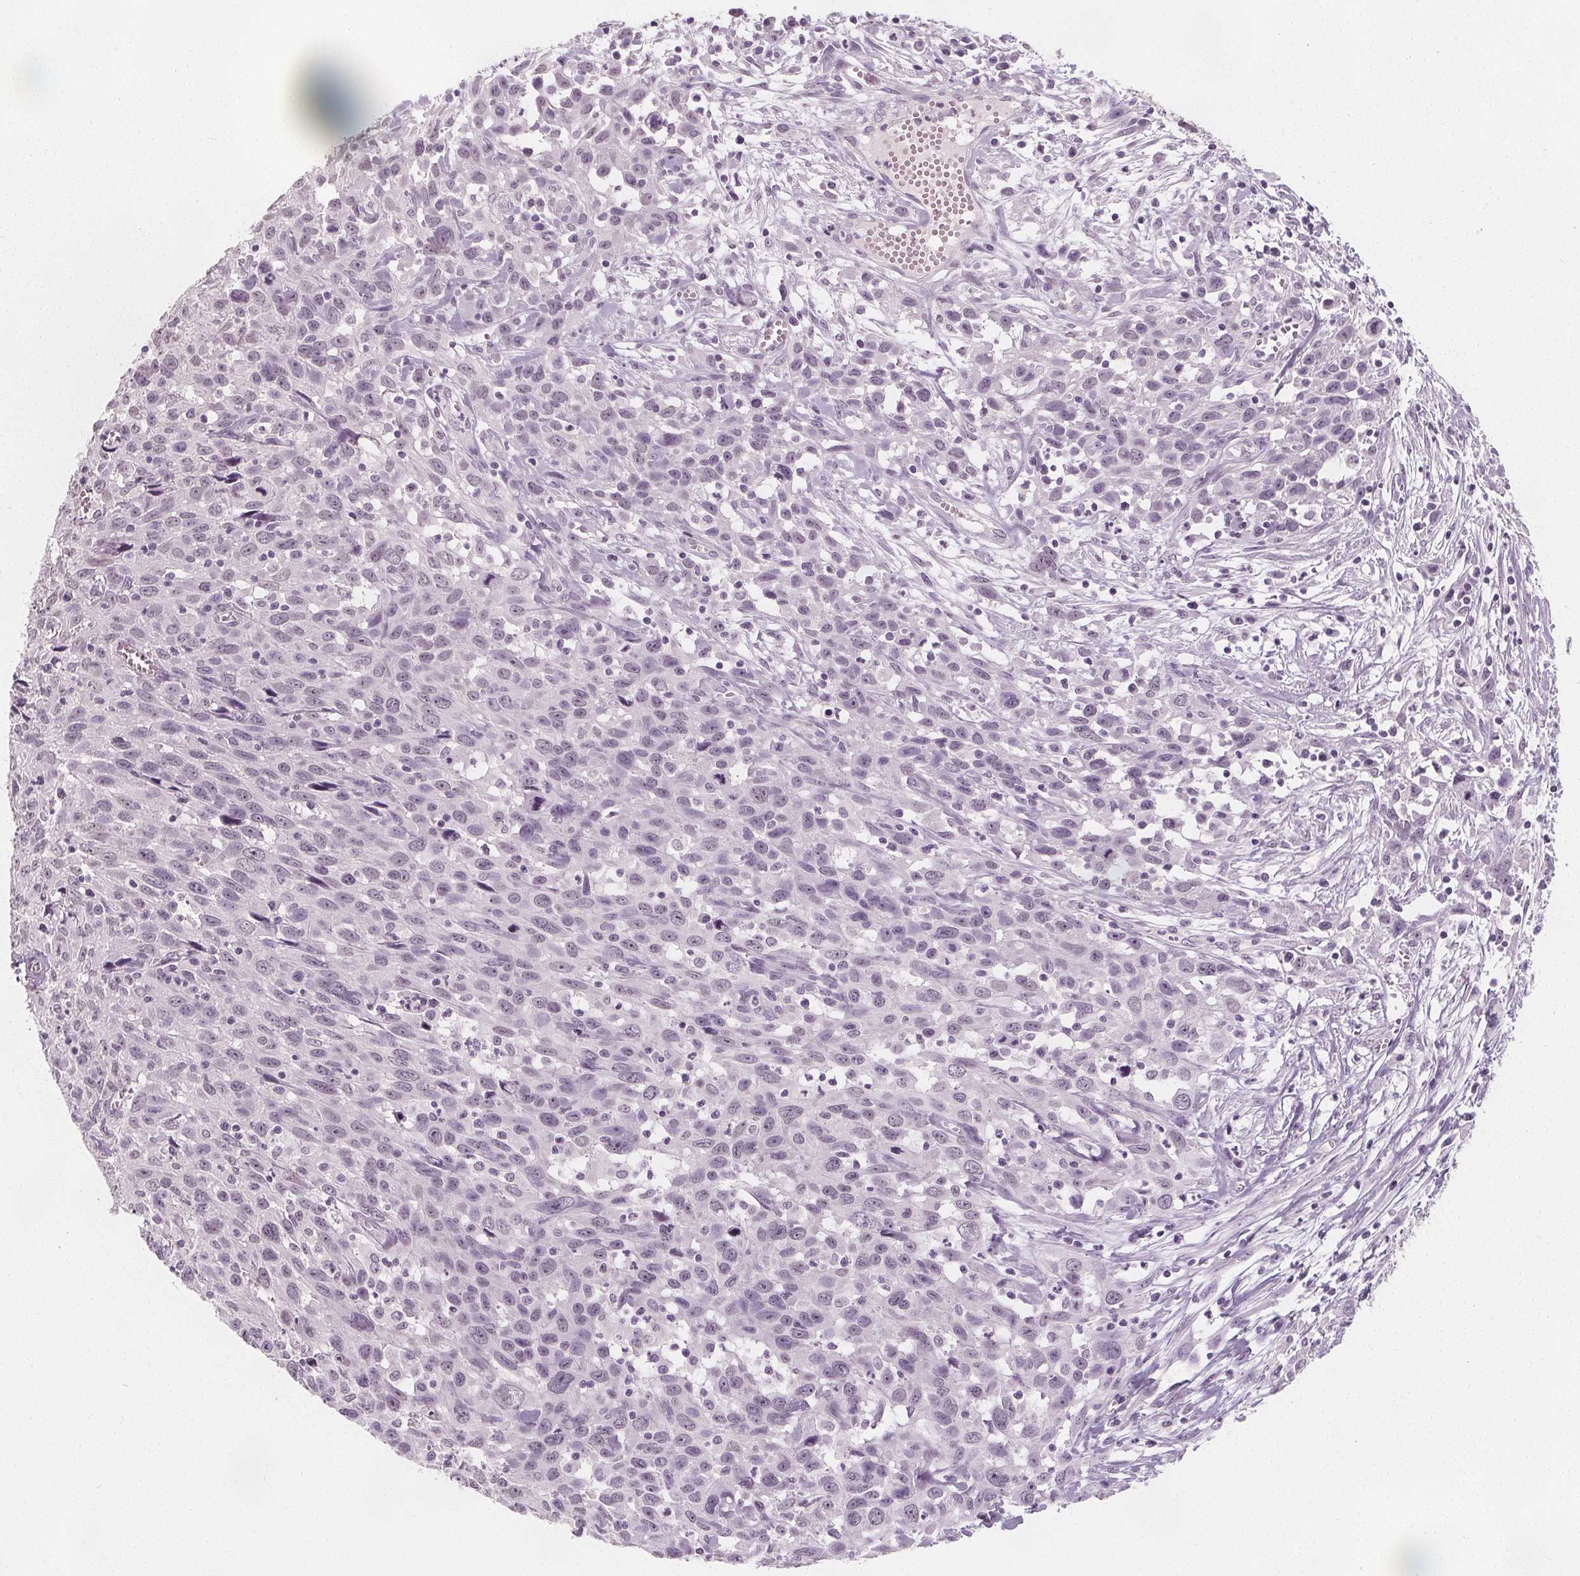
{"staining": {"intensity": "negative", "quantity": "none", "location": "none"}, "tissue": "cervical cancer", "cell_type": "Tumor cells", "image_type": "cancer", "snomed": [{"axis": "morphology", "description": "Squamous cell carcinoma, NOS"}, {"axis": "topography", "description": "Cervix"}], "caption": "Tumor cells are negative for protein expression in human cervical cancer. The staining was performed using DAB to visualize the protein expression in brown, while the nuclei were stained in blue with hematoxylin (Magnification: 20x).", "gene": "DBX2", "patient": {"sex": "female", "age": 38}}